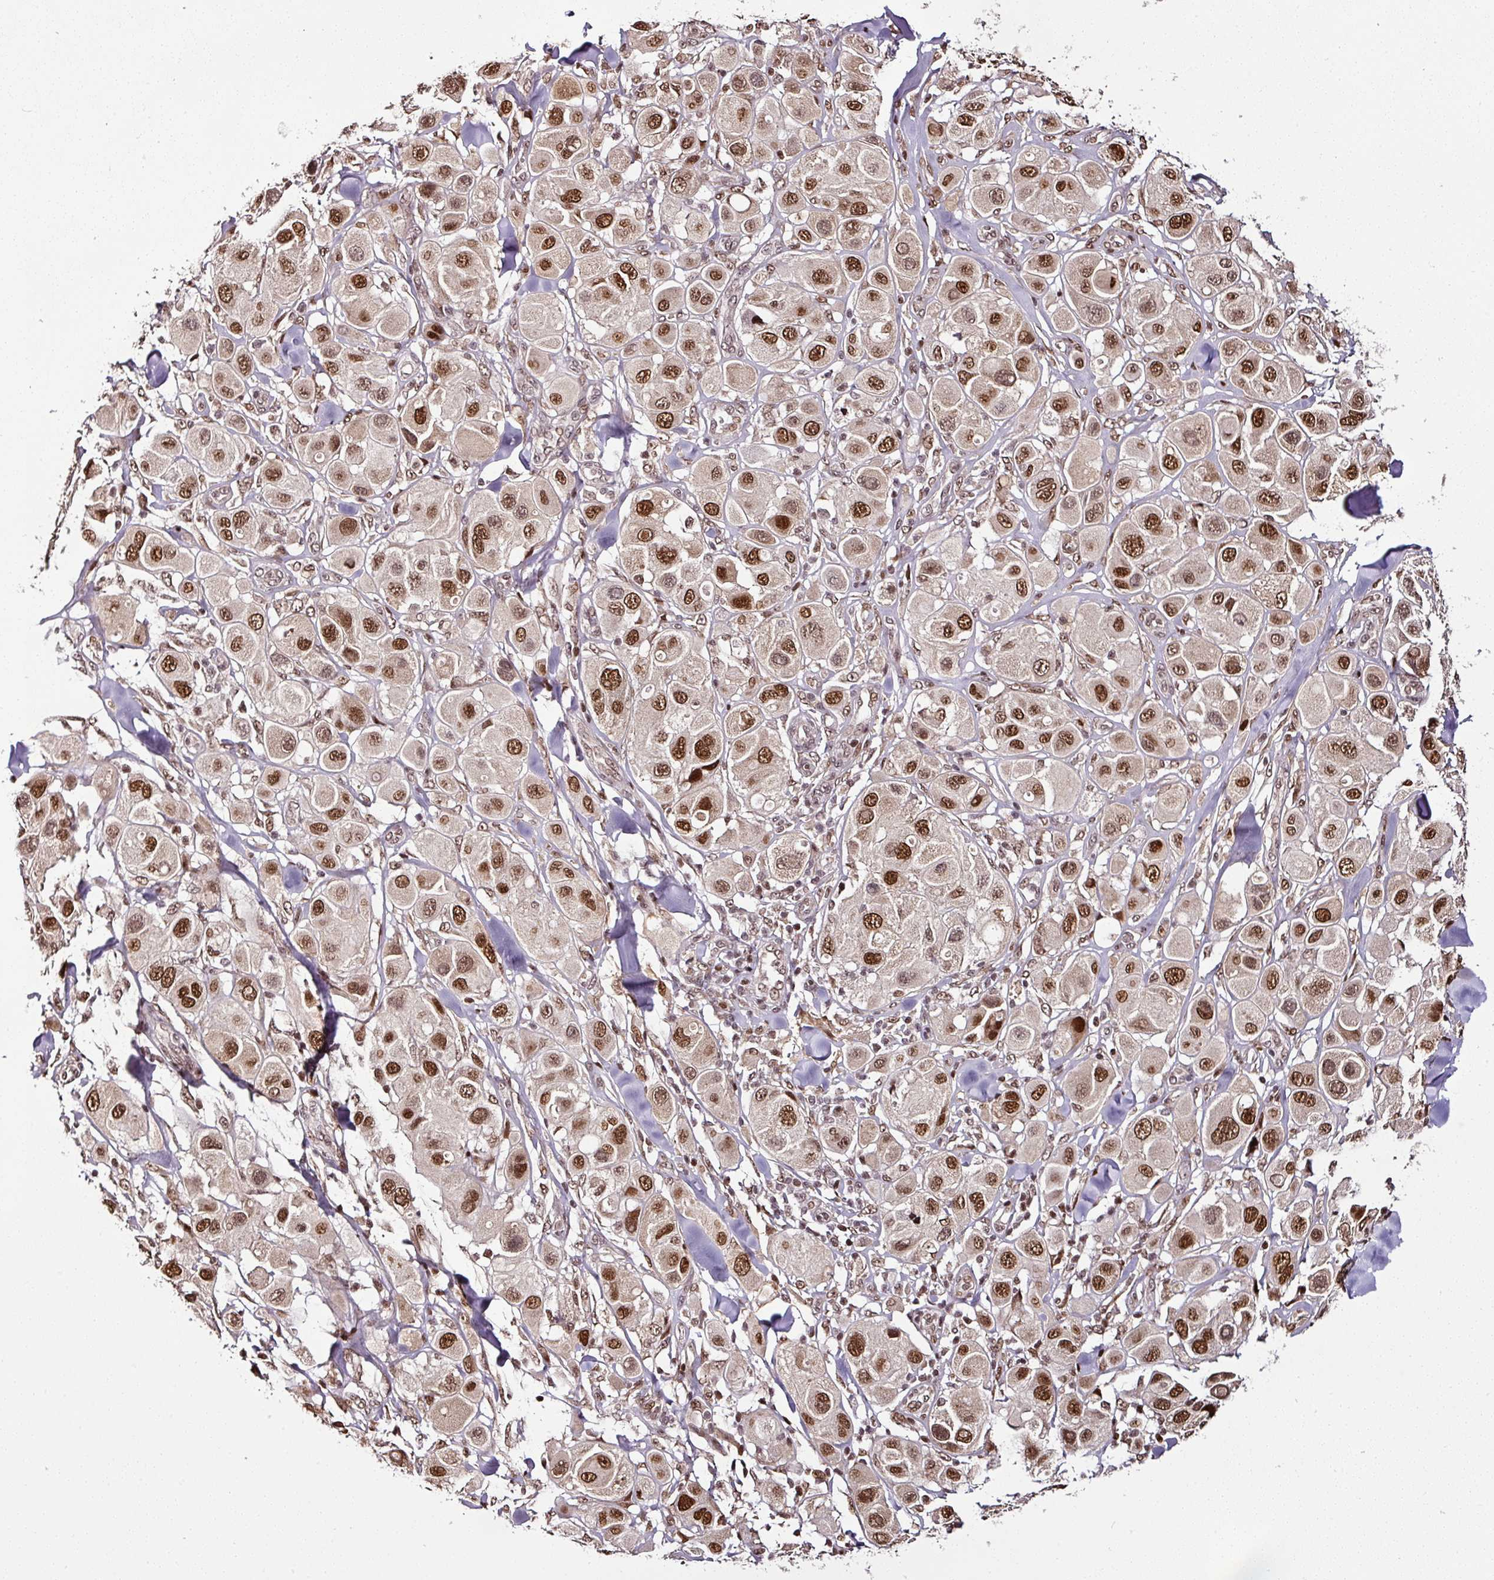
{"staining": {"intensity": "strong", "quantity": ">75%", "location": "nuclear"}, "tissue": "melanoma", "cell_type": "Tumor cells", "image_type": "cancer", "snomed": [{"axis": "morphology", "description": "Malignant melanoma, Metastatic site"}, {"axis": "topography", "description": "Skin"}], "caption": "Immunohistochemical staining of malignant melanoma (metastatic site) exhibits high levels of strong nuclear positivity in approximately >75% of tumor cells. The protein is stained brown, and the nuclei are stained in blue (DAB (3,3'-diaminobenzidine) IHC with brightfield microscopy, high magnification).", "gene": "COPRS", "patient": {"sex": "male", "age": 41}}